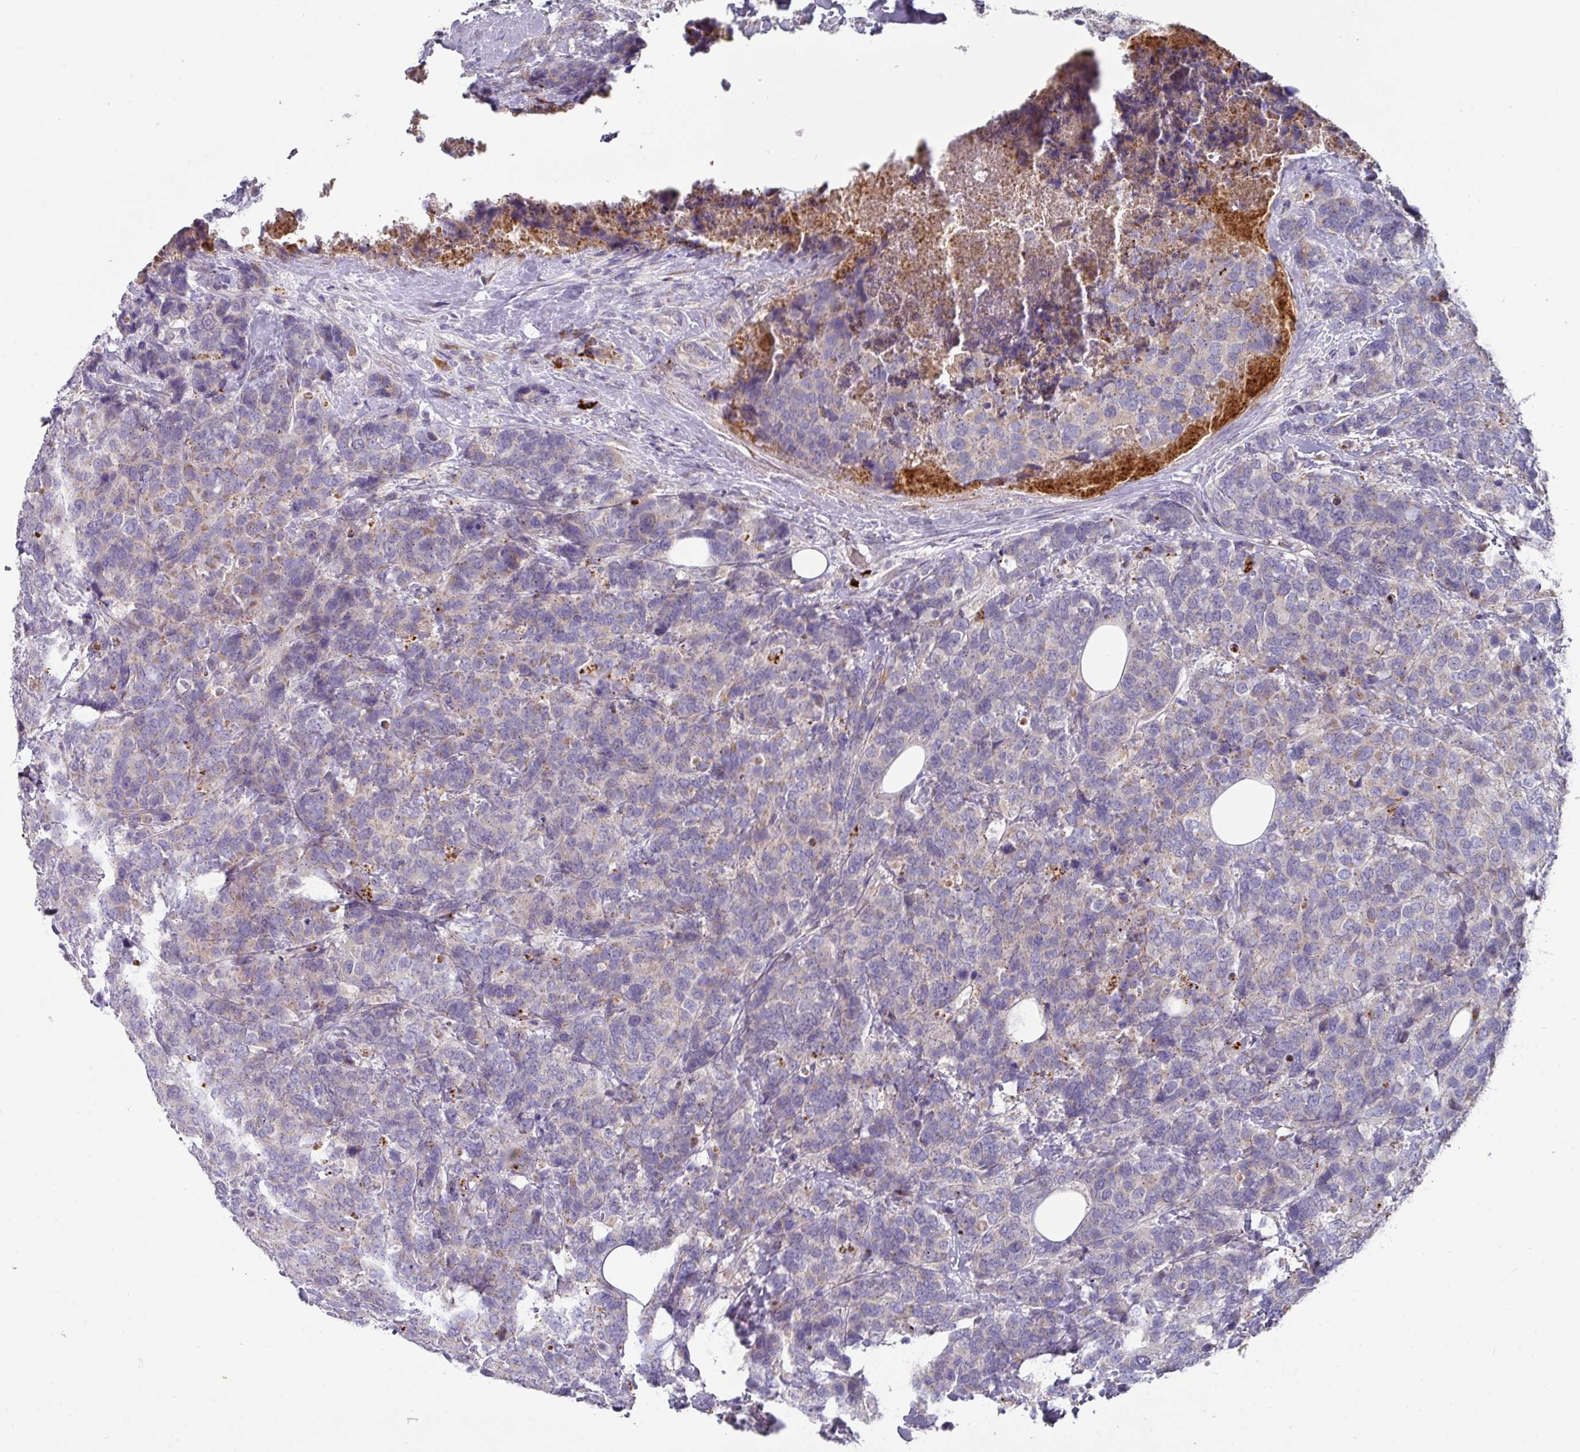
{"staining": {"intensity": "weak", "quantity": "<25%", "location": "cytoplasmic/membranous"}, "tissue": "breast cancer", "cell_type": "Tumor cells", "image_type": "cancer", "snomed": [{"axis": "morphology", "description": "Lobular carcinoma"}, {"axis": "topography", "description": "Breast"}], "caption": "Protein analysis of breast cancer (lobular carcinoma) displays no significant positivity in tumor cells.", "gene": "IL4R", "patient": {"sex": "female", "age": 59}}